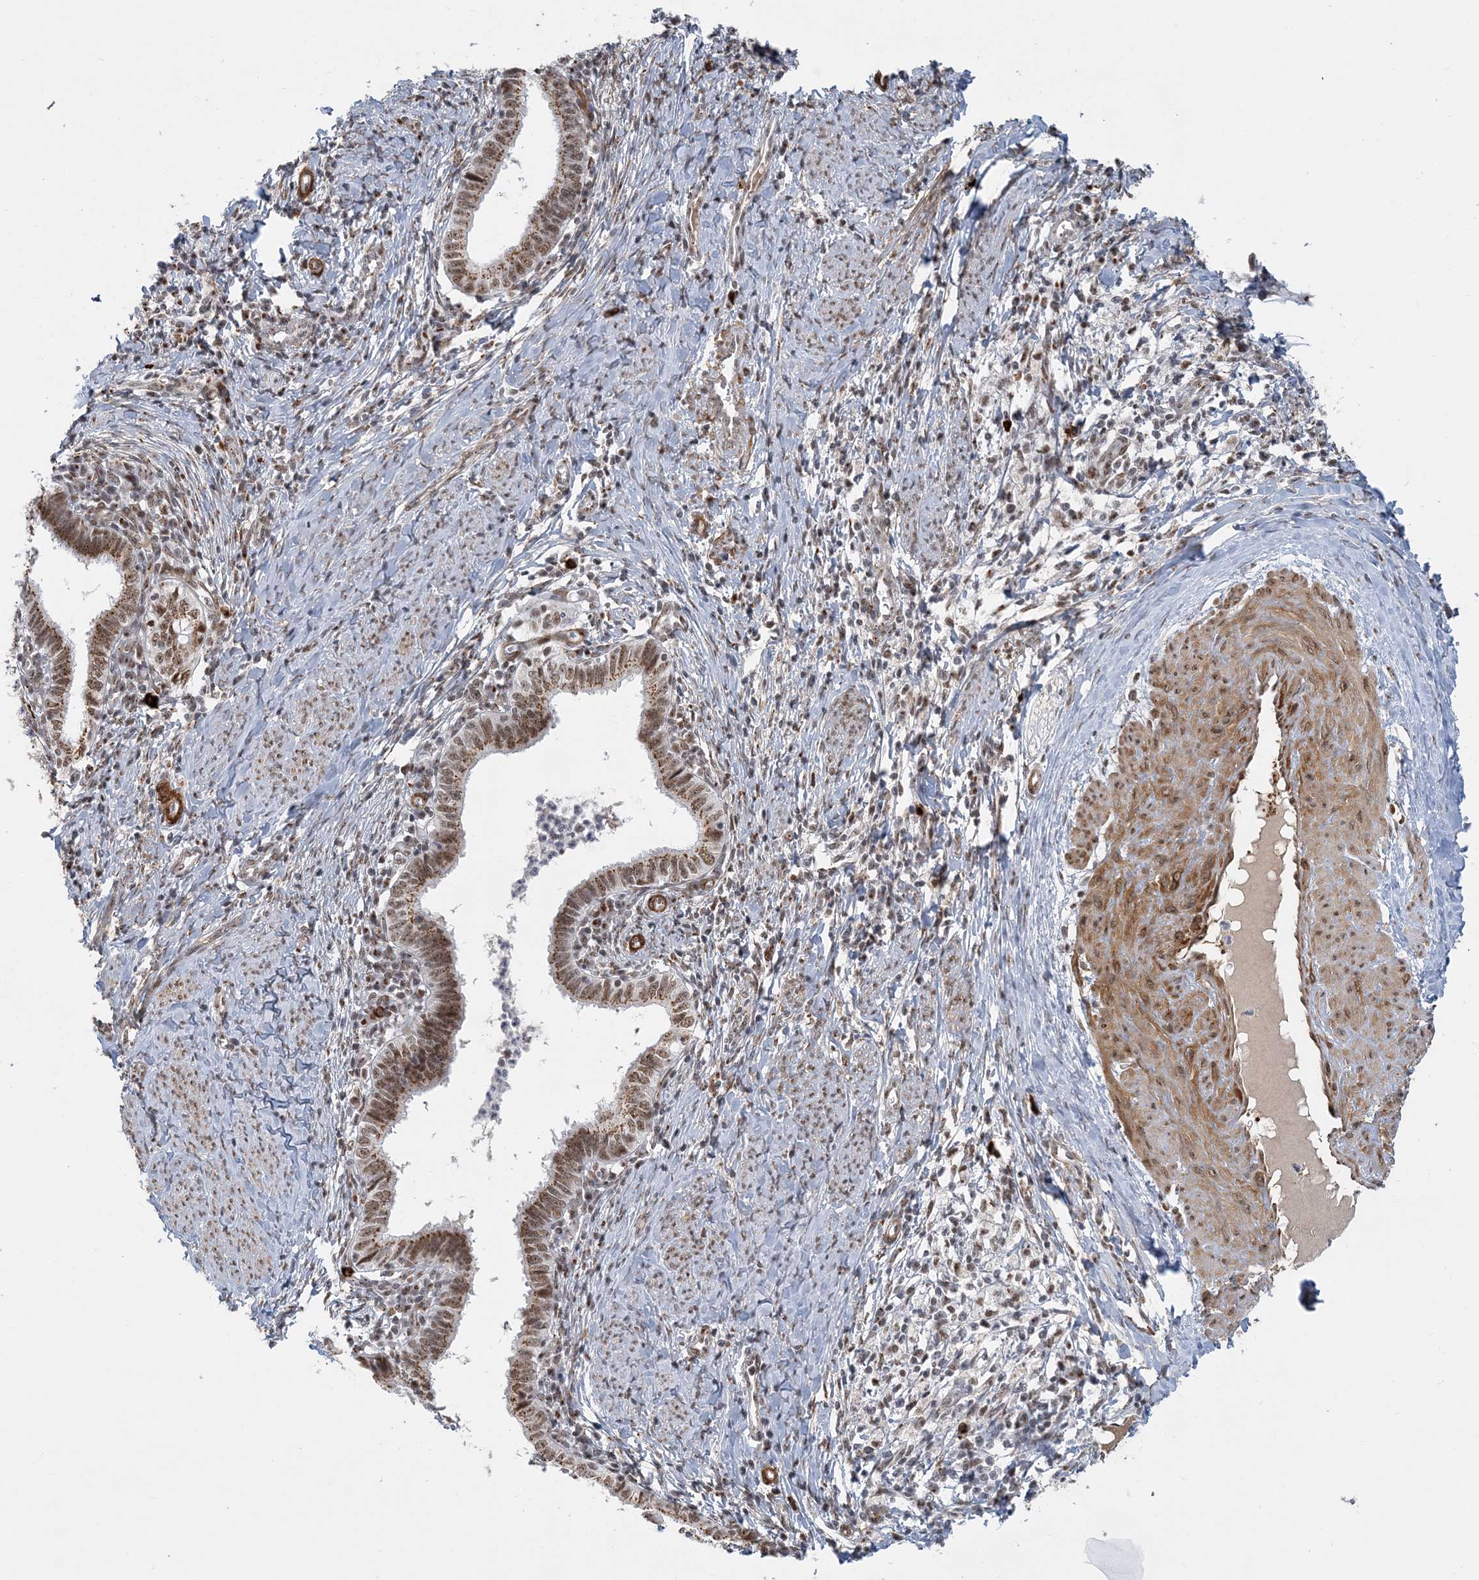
{"staining": {"intensity": "moderate", "quantity": ">75%", "location": "cytoplasmic/membranous,nuclear"}, "tissue": "cervical cancer", "cell_type": "Tumor cells", "image_type": "cancer", "snomed": [{"axis": "morphology", "description": "Adenocarcinoma, NOS"}, {"axis": "topography", "description": "Cervix"}], "caption": "Immunohistochemistry (IHC) (DAB) staining of adenocarcinoma (cervical) exhibits moderate cytoplasmic/membranous and nuclear protein staining in about >75% of tumor cells. (brown staining indicates protein expression, while blue staining denotes nuclei).", "gene": "PLRG1", "patient": {"sex": "female", "age": 36}}